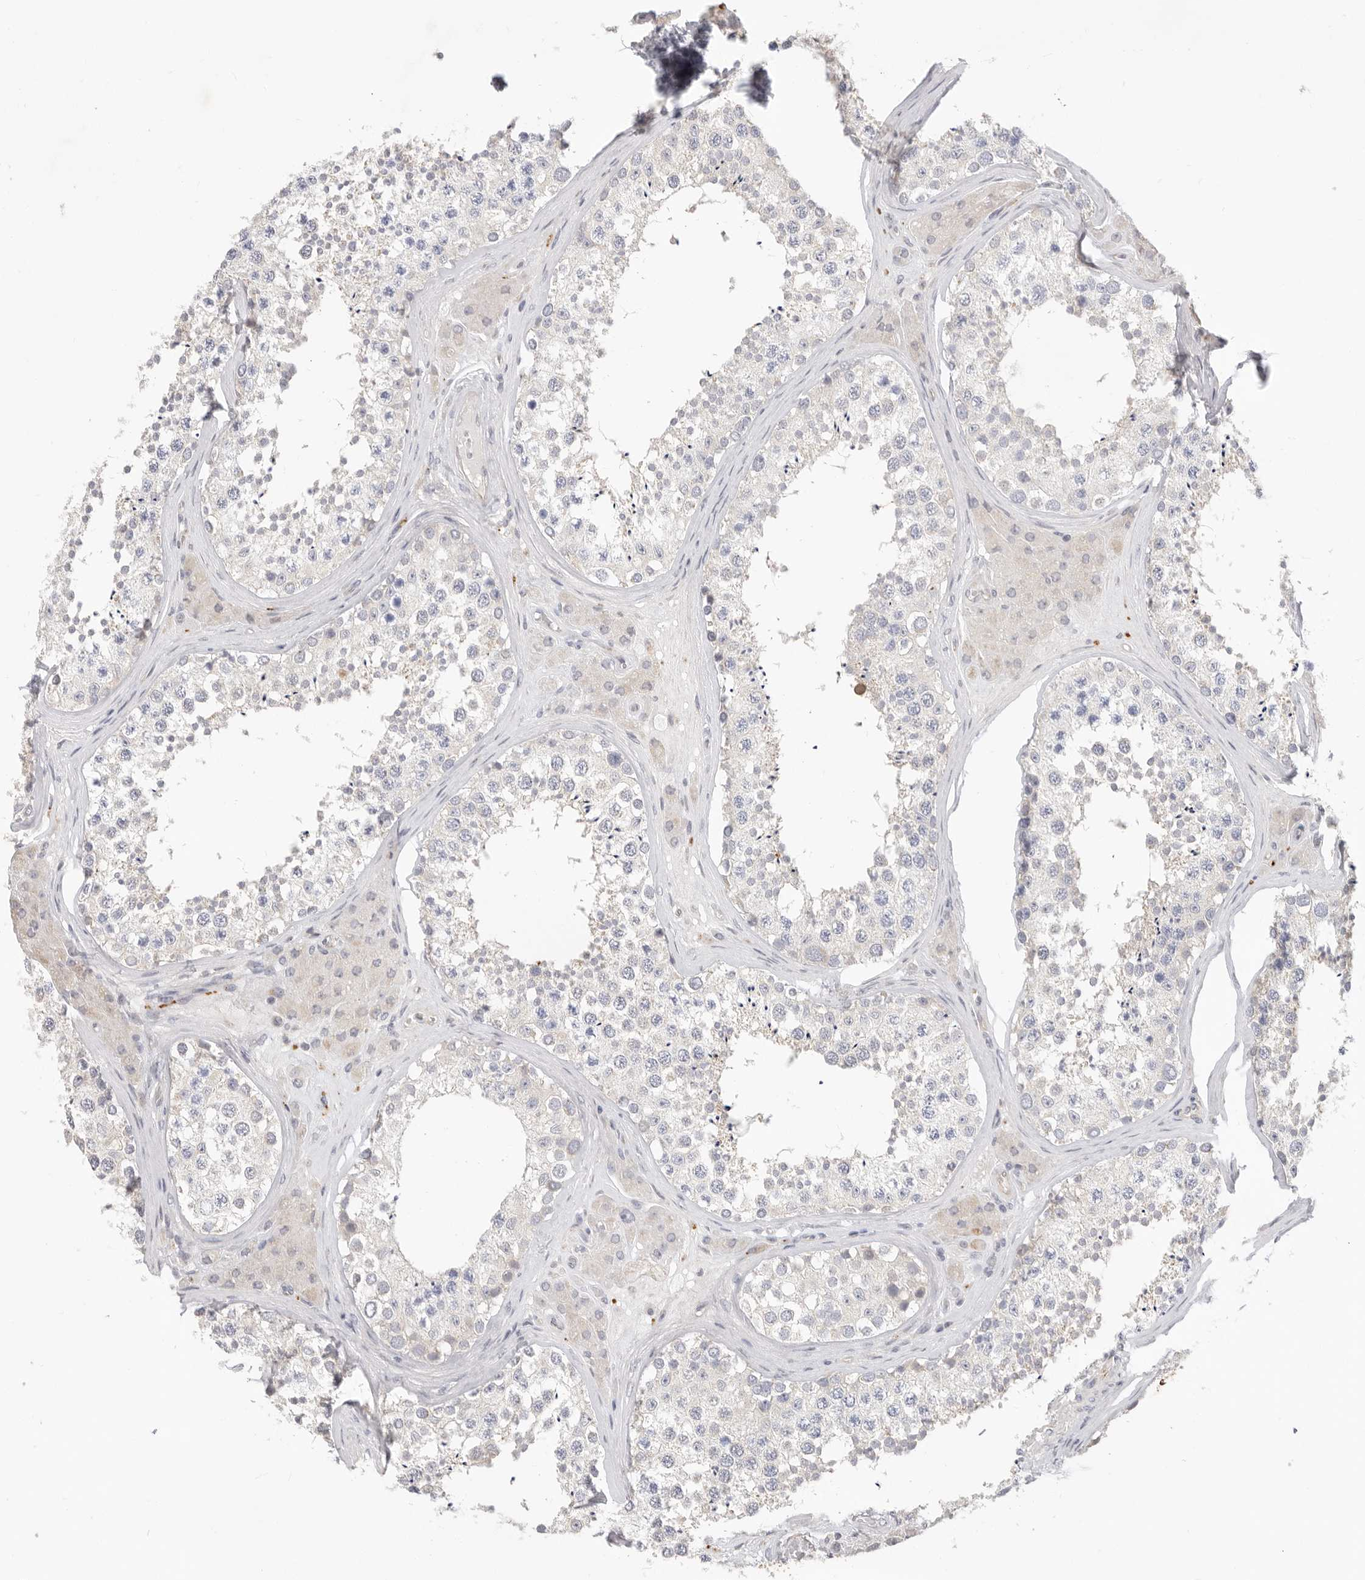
{"staining": {"intensity": "negative", "quantity": "none", "location": "none"}, "tissue": "testis", "cell_type": "Cells in seminiferous ducts", "image_type": "normal", "snomed": [{"axis": "morphology", "description": "Normal tissue, NOS"}, {"axis": "topography", "description": "Testis"}], "caption": "Histopathology image shows no protein expression in cells in seminiferous ducts of benign testis.", "gene": "USH1C", "patient": {"sex": "male", "age": 46}}